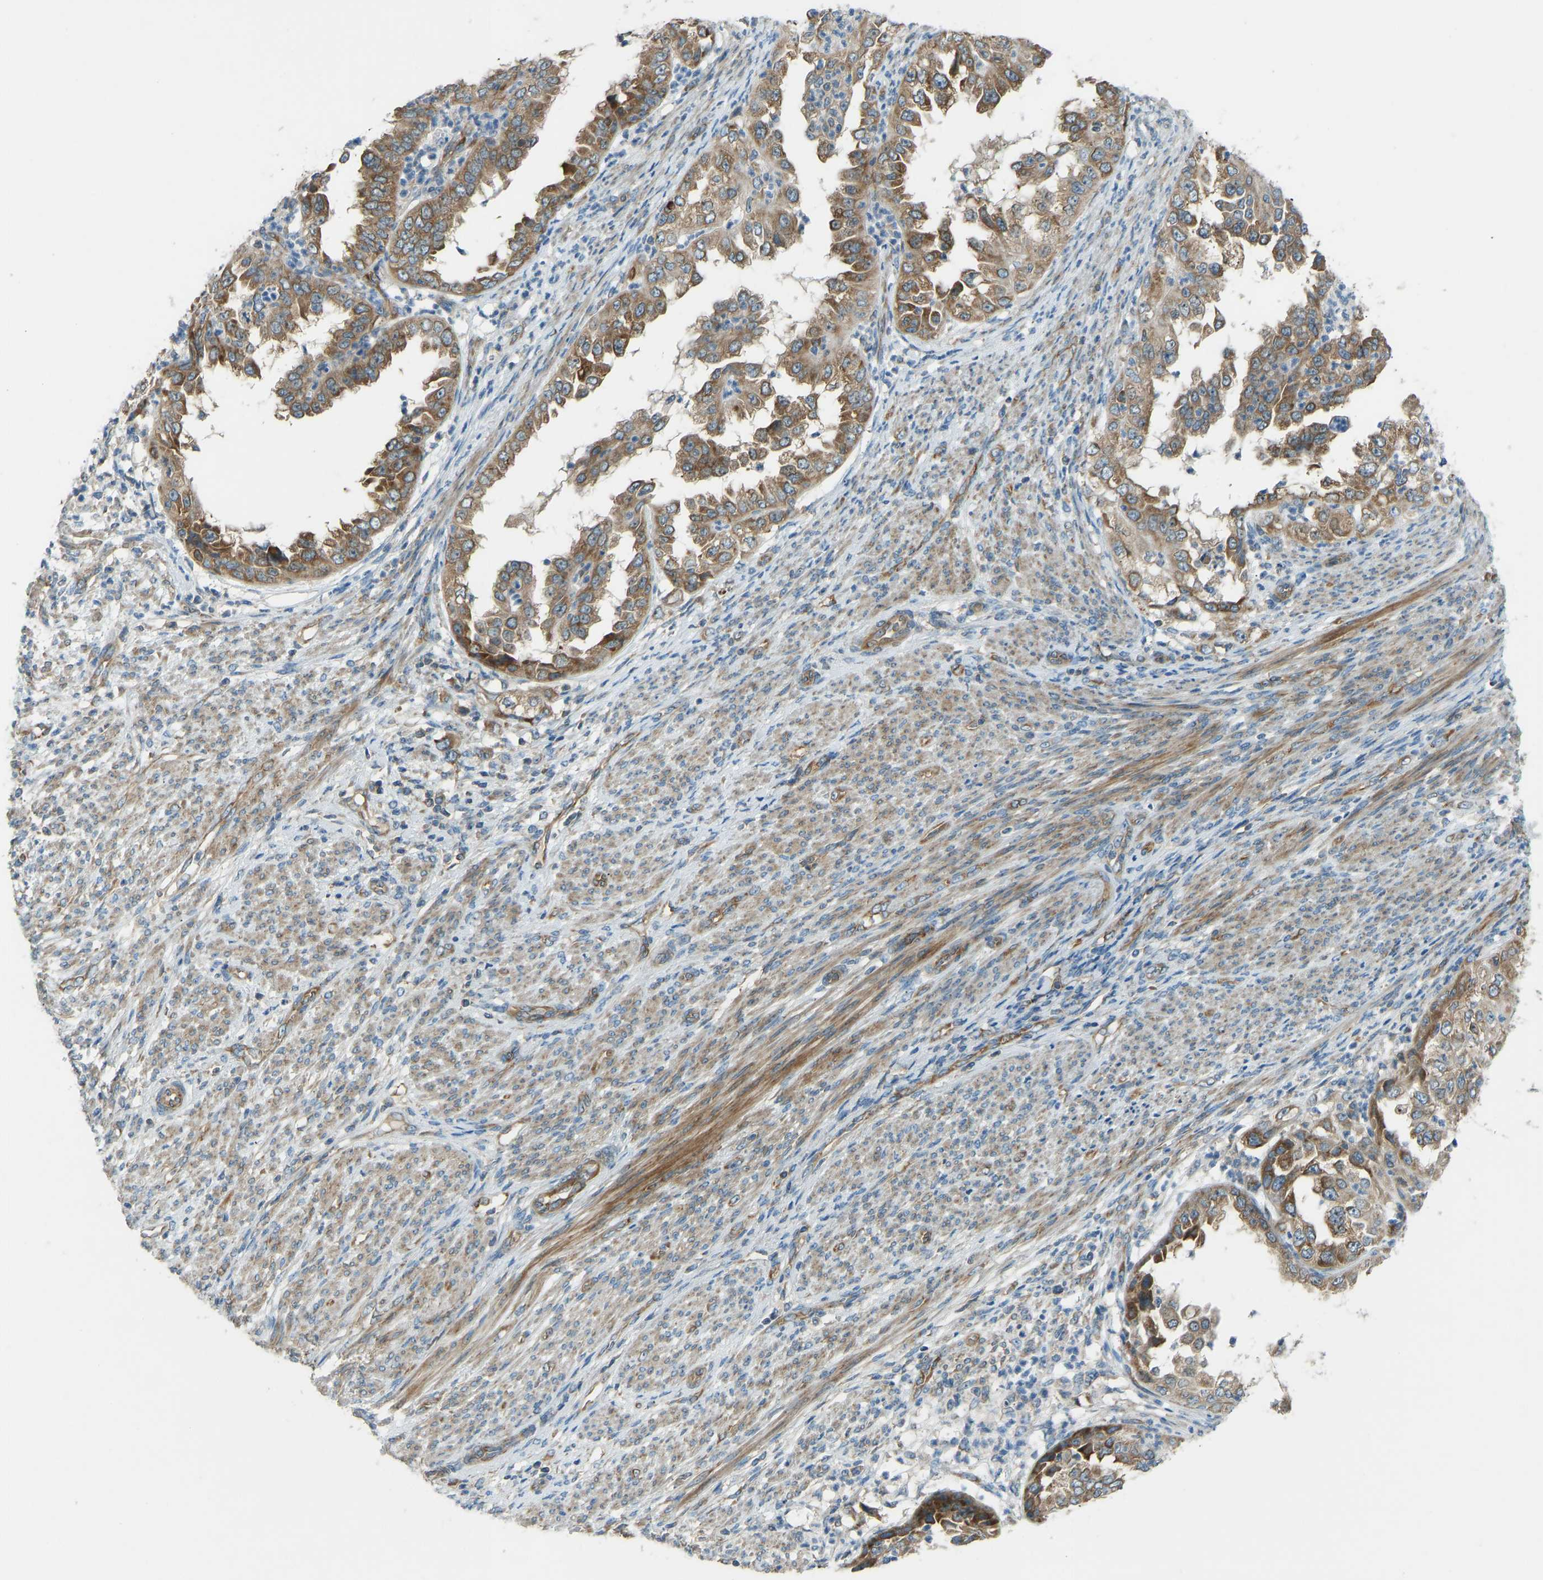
{"staining": {"intensity": "moderate", "quantity": ">75%", "location": "cytoplasmic/membranous"}, "tissue": "endometrial cancer", "cell_type": "Tumor cells", "image_type": "cancer", "snomed": [{"axis": "morphology", "description": "Adenocarcinoma, NOS"}, {"axis": "topography", "description": "Endometrium"}], "caption": "Immunohistochemistry (IHC) photomicrograph of endometrial adenocarcinoma stained for a protein (brown), which reveals medium levels of moderate cytoplasmic/membranous positivity in approximately >75% of tumor cells.", "gene": "STAU2", "patient": {"sex": "female", "age": 85}}